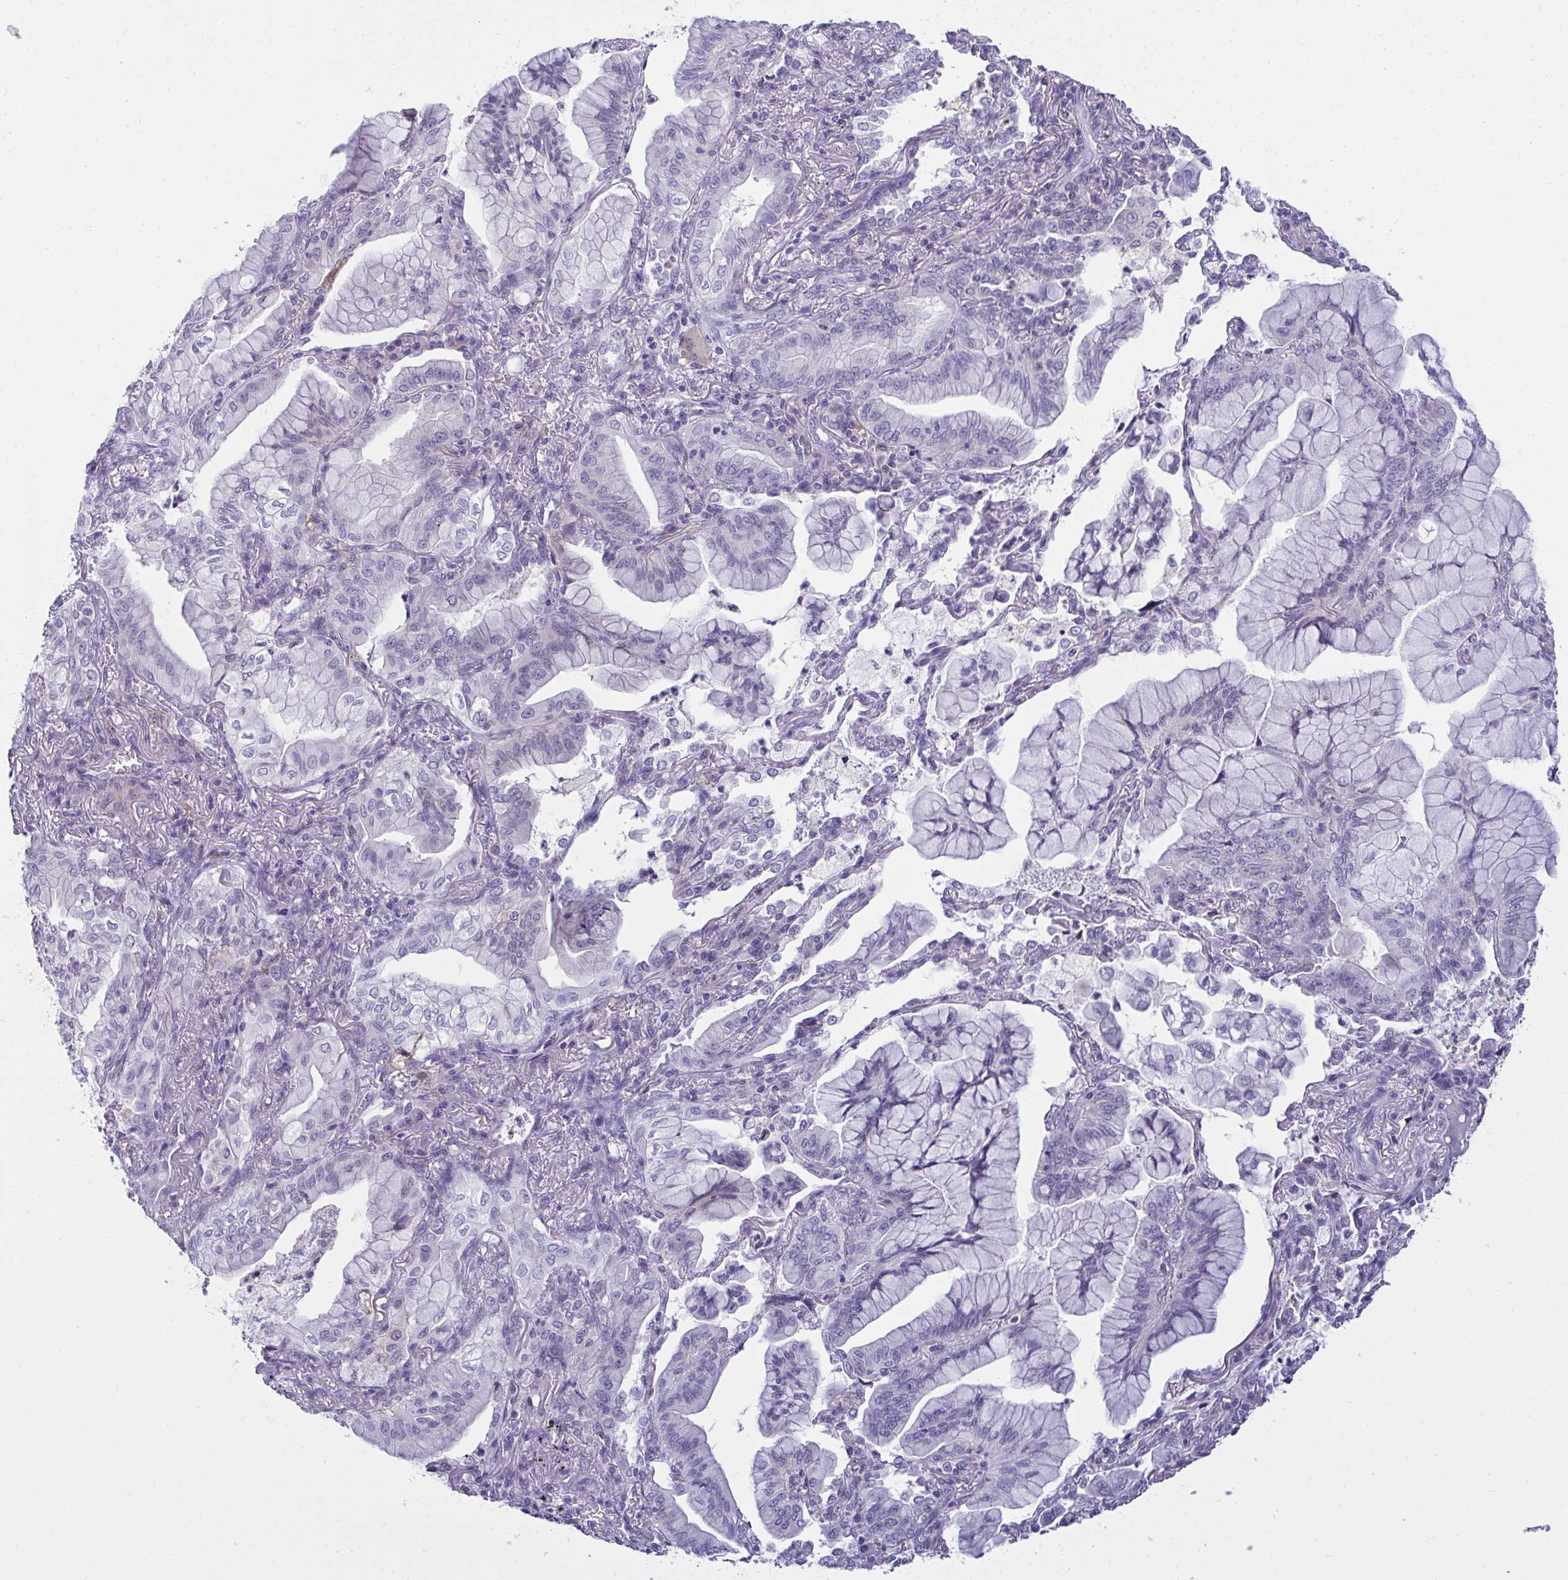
{"staining": {"intensity": "negative", "quantity": "none", "location": "none"}, "tissue": "lung cancer", "cell_type": "Tumor cells", "image_type": "cancer", "snomed": [{"axis": "morphology", "description": "Adenocarcinoma, NOS"}, {"axis": "topography", "description": "Lung"}], "caption": "This is a histopathology image of IHC staining of lung cancer, which shows no staining in tumor cells. (DAB (3,3'-diaminobenzidine) immunohistochemistry, high magnification).", "gene": "RGPD5", "patient": {"sex": "male", "age": 77}}